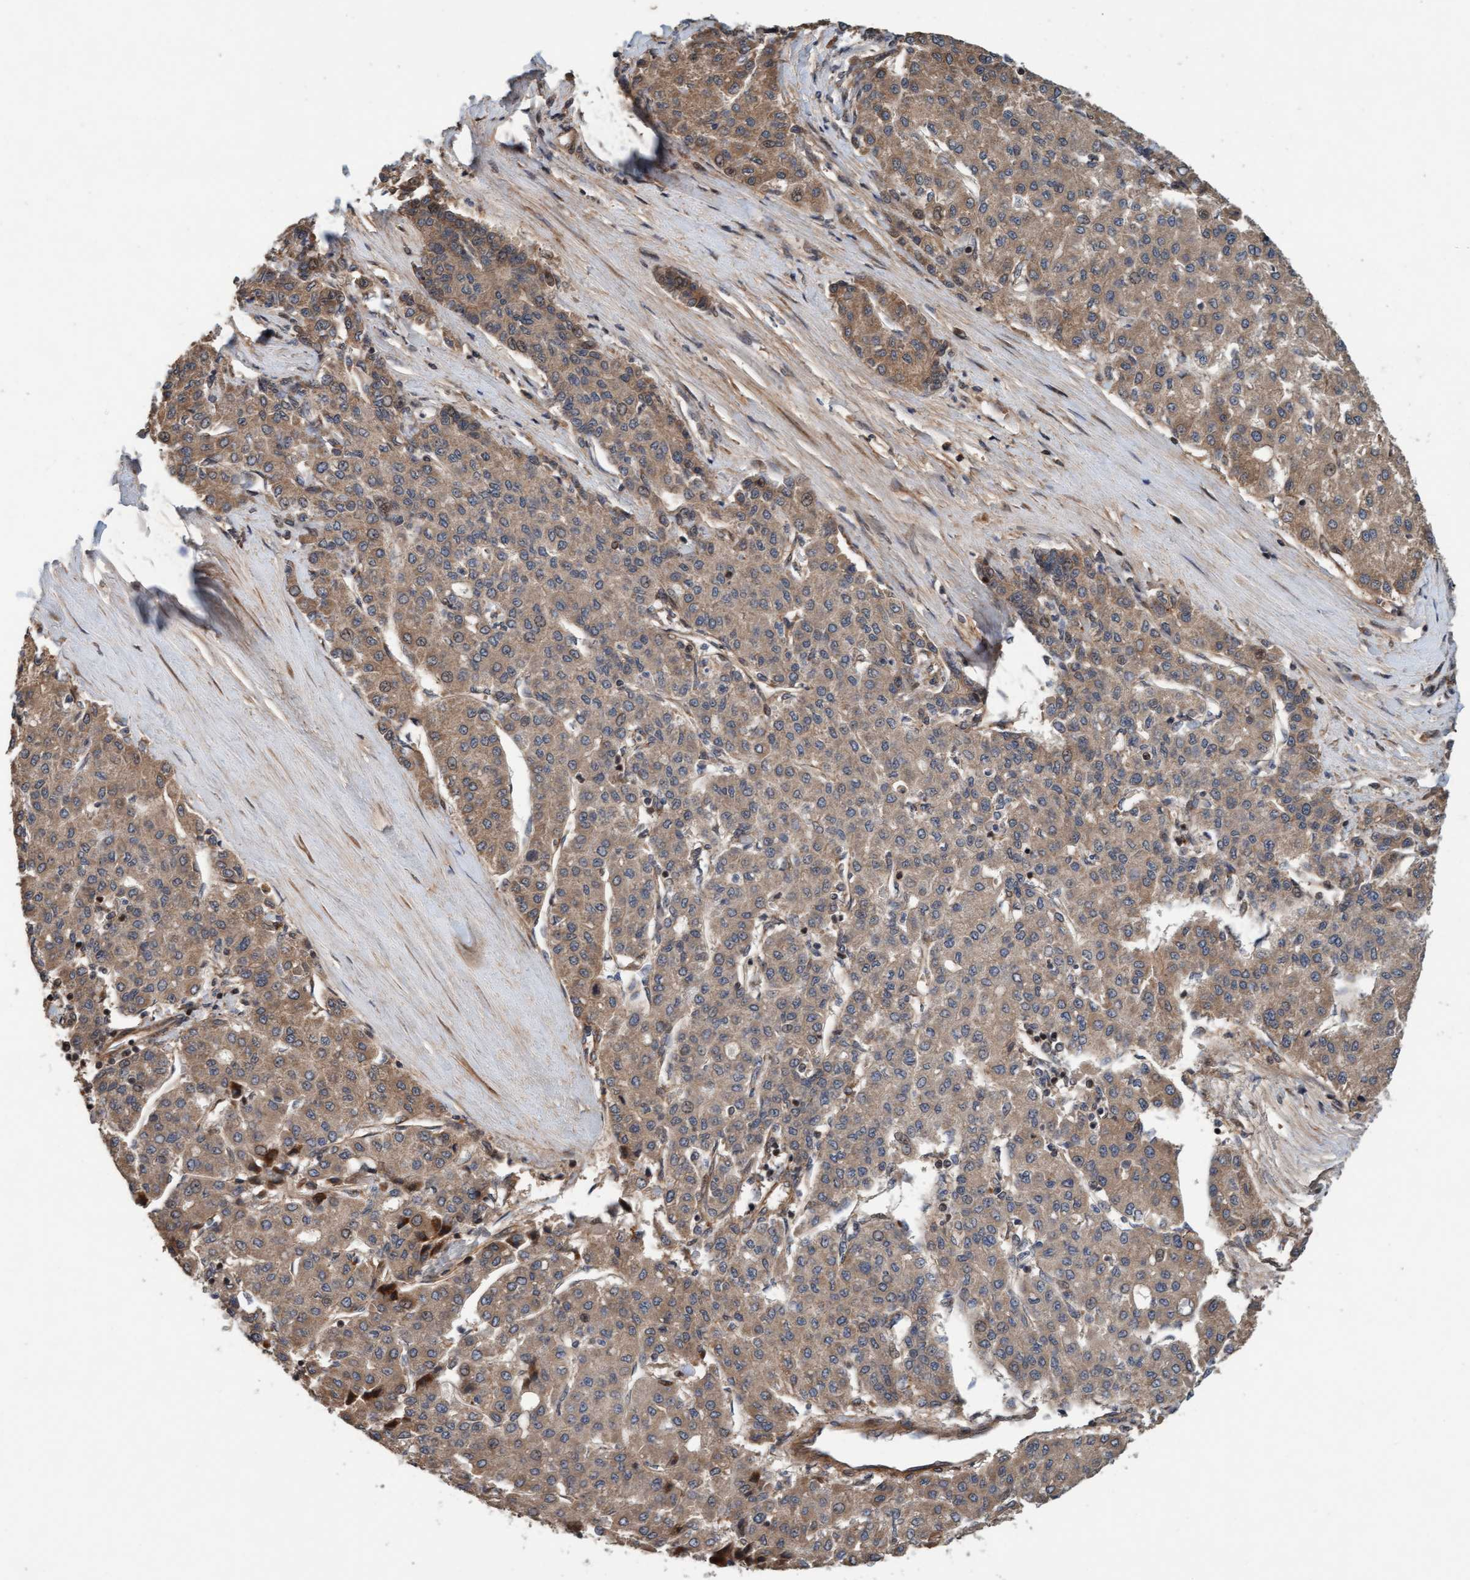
{"staining": {"intensity": "weak", "quantity": ">75%", "location": "cytoplasmic/membranous"}, "tissue": "liver cancer", "cell_type": "Tumor cells", "image_type": "cancer", "snomed": [{"axis": "morphology", "description": "Carcinoma, Hepatocellular, NOS"}, {"axis": "topography", "description": "Liver"}], "caption": "IHC staining of liver cancer (hepatocellular carcinoma), which demonstrates low levels of weak cytoplasmic/membranous positivity in about >75% of tumor cells indicating weak cytoplasmic/membranous protein expression. The staining was performed using DAB (3,3'-diaminobenzidine) (brown) for protein detection and nuclei were counterstained in hematoxylin (blue).", "gene": "MLXIP", "patient": {"sex": "male", "age": 65}}